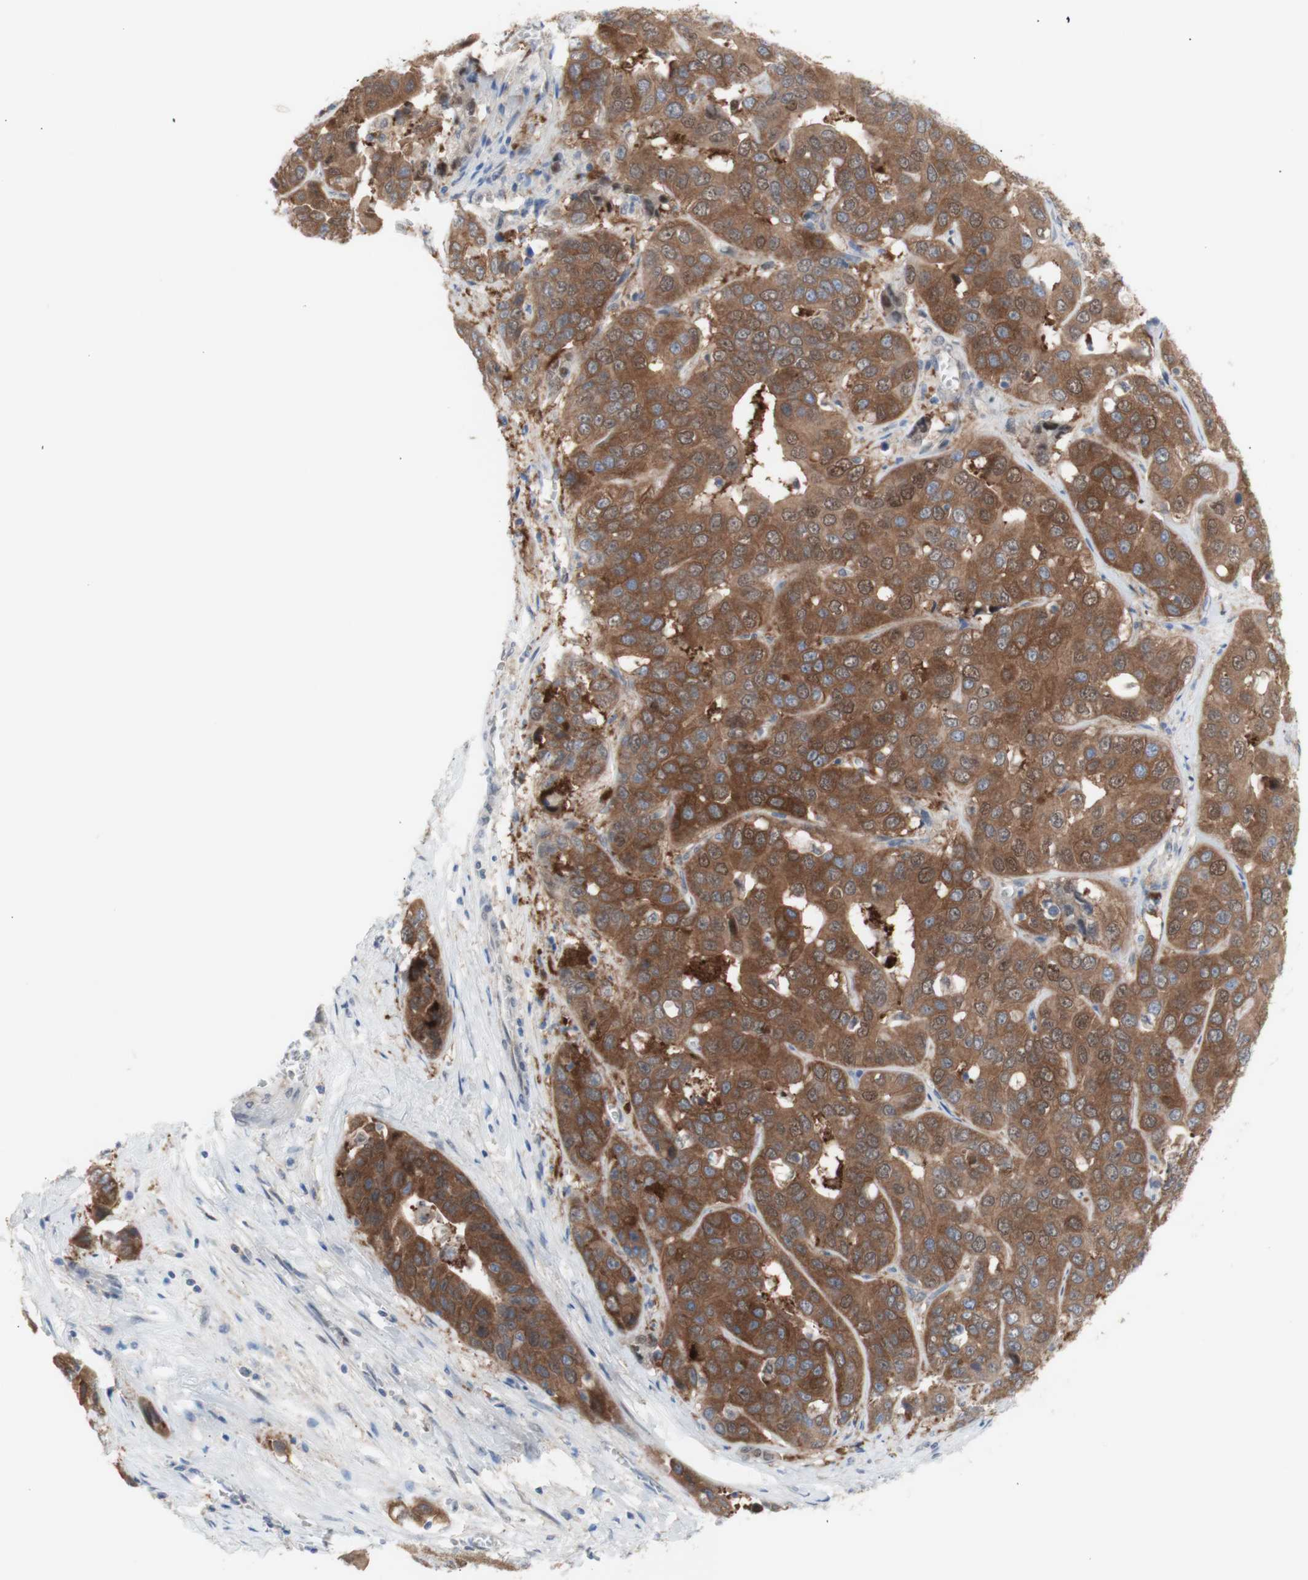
{"staining": {"intensity": "moderate", "quantity": ">75%", "location": "cytoplasmic/membranous"}, "tissue": "liver cancer", "cell_type": "Tumor cells", "image_type": "cancer", "snomed": [{"axis": "morphology", "description": "Cholangiocarcinoma"}, {"axis": "topography", "description": "Liver"}], "caption": "A brown stain labels moderate cytoplasmic/membranous expression of a protein in human liver cholangiocarcinoma tumor cells.", "gene": "PRMT5", "patient": {"sex": "female", "age": 52}}